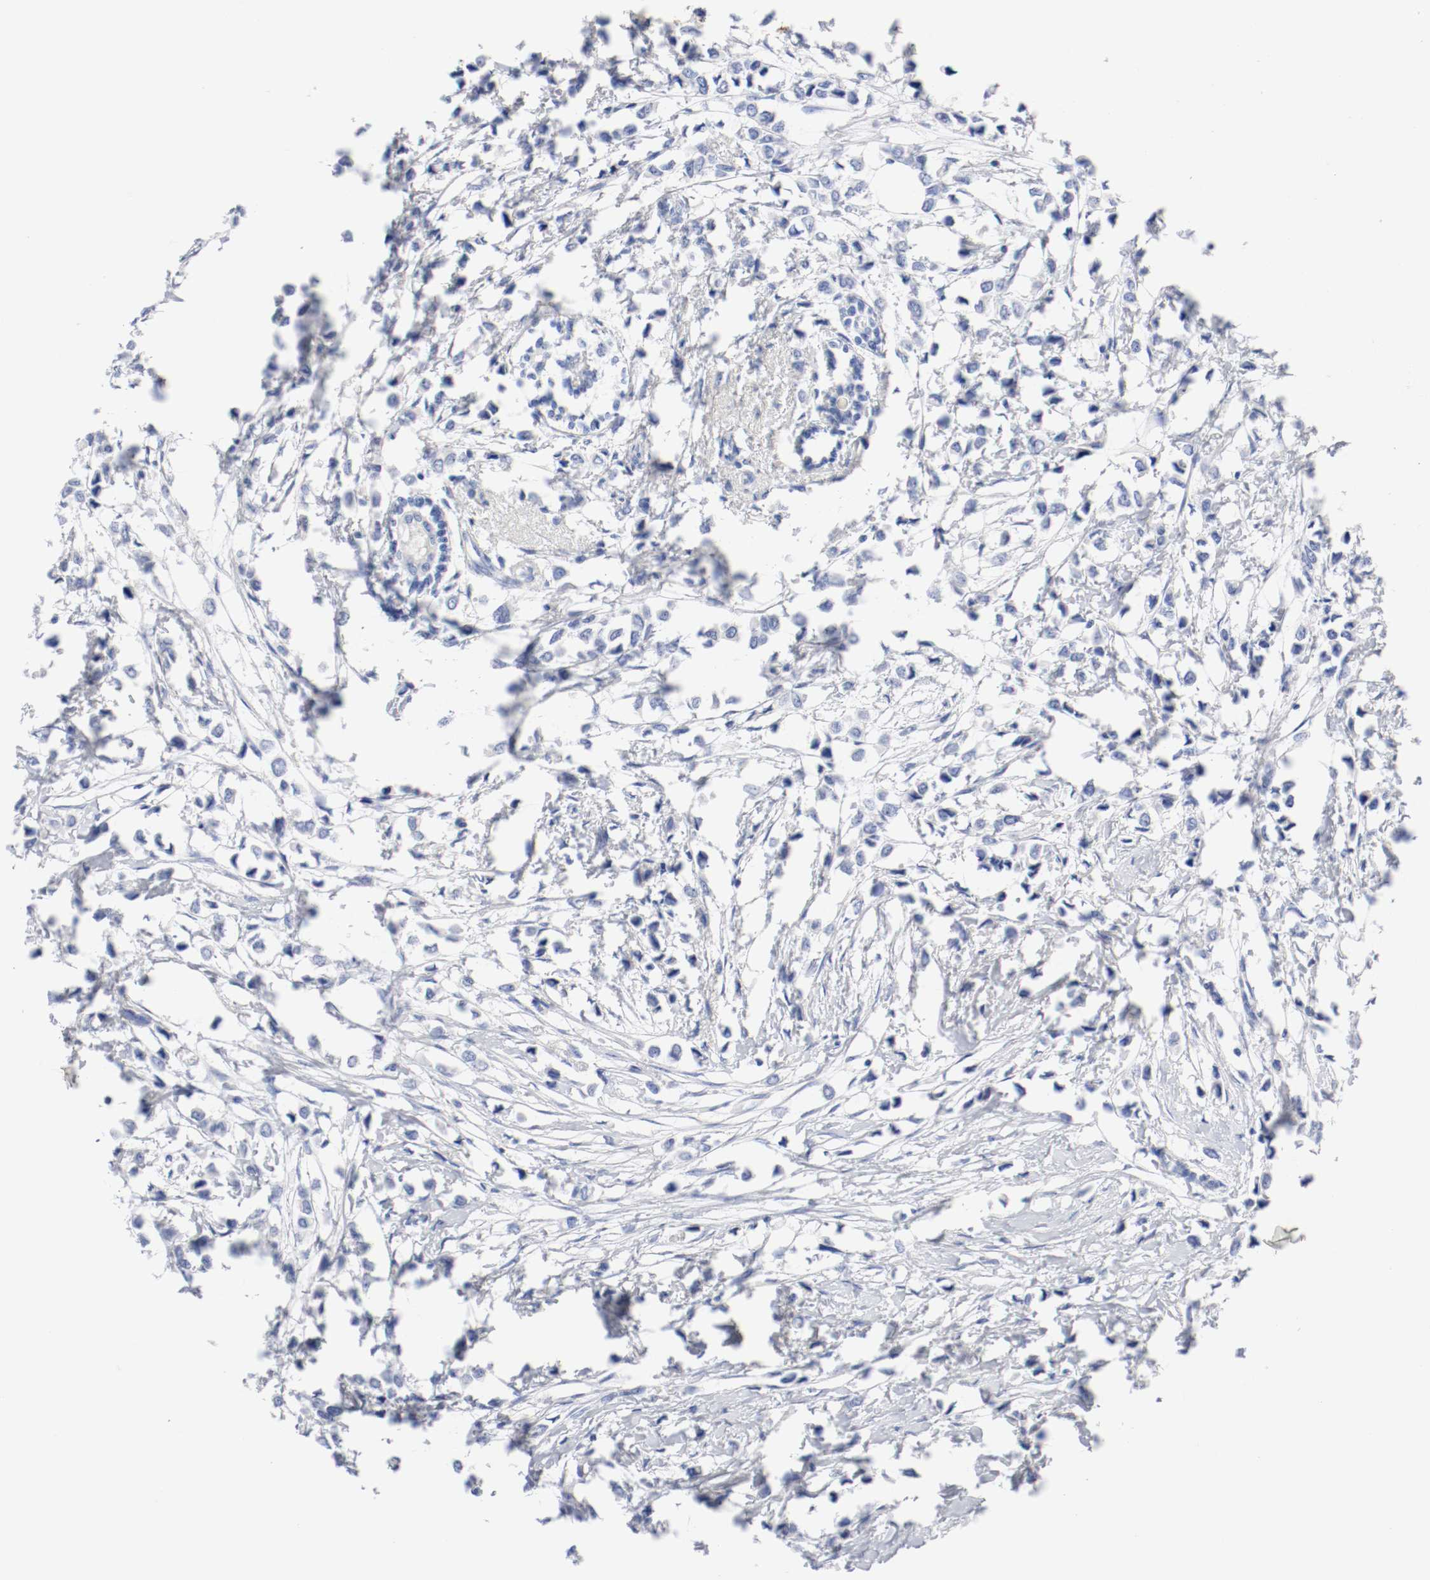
{"staining": {"intensity": "negative", "quantity": "none", "location": "none"}, "tissue": "breast cancer", "cell_type": "Tumor cells", "image_type": "cancer", "snomed": [{"axis": "morphology", "description": "Lobular carcinoma"}, {"axis": "topography", "description": "Breast"}], "caption": "Immunohistochemistry (IHC) of human lobular carcinoma (breast) demonstrates no staining in tumor cells.", "gene": "GAD1", "patient": {"sex": "female", "age": 51}}